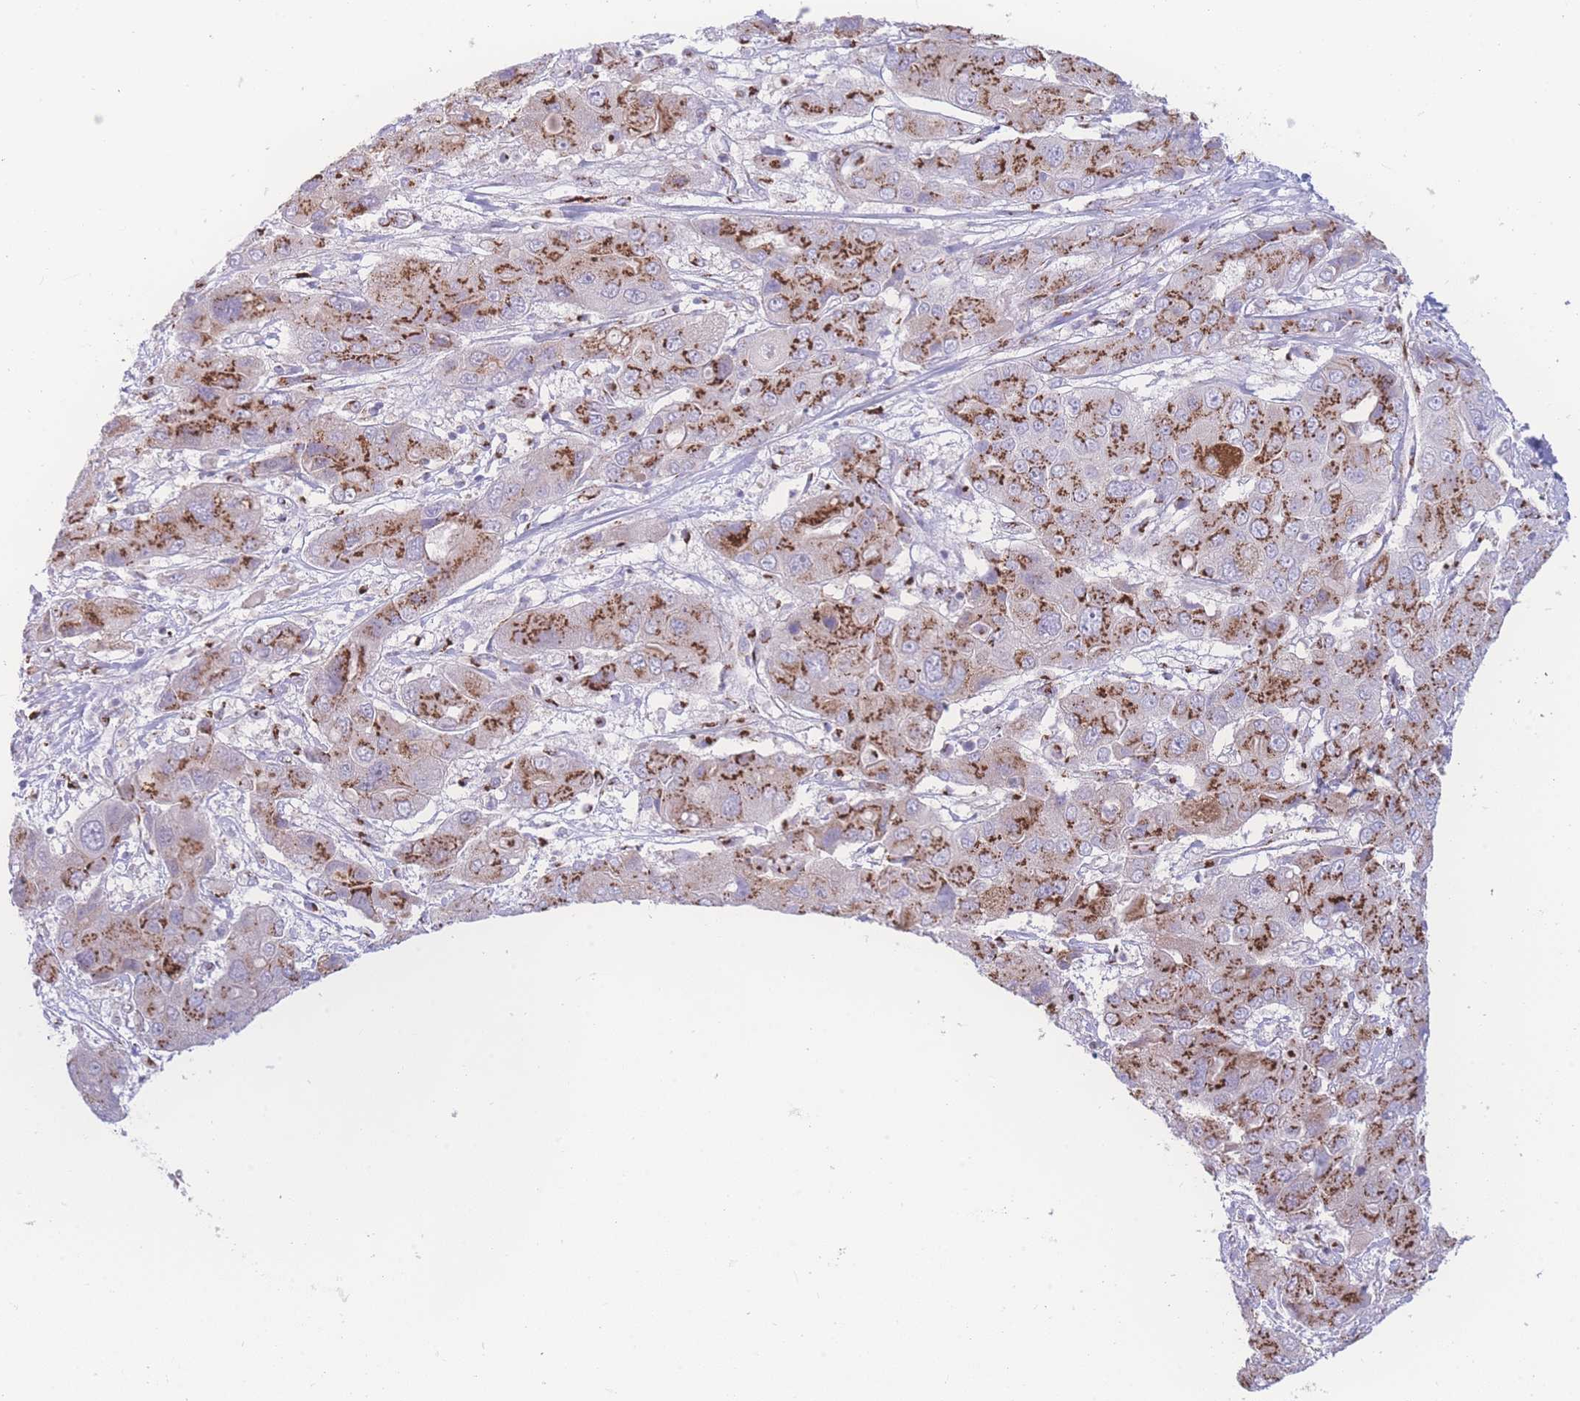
{"staining": {"intensity": "moderate", "quantity": ">75%", "location": "cytoplasmic/membranous"}, "tissue": "liver cancer", "cell_type": "Tumor cells", "image_type": "cancer", "snomed": [{"axis": "morphology", "description": "Cholangiocarcinoma"}, {"axis": "topography", "description": "Liver"}], "caption": "Liver cancer stained with a brown dye displays moderate cytoplasmic/membranous positive staining in about >75% of tumor cells.", "gene": "GOLM2", "patient": {"sex": "male", "age": 67}}